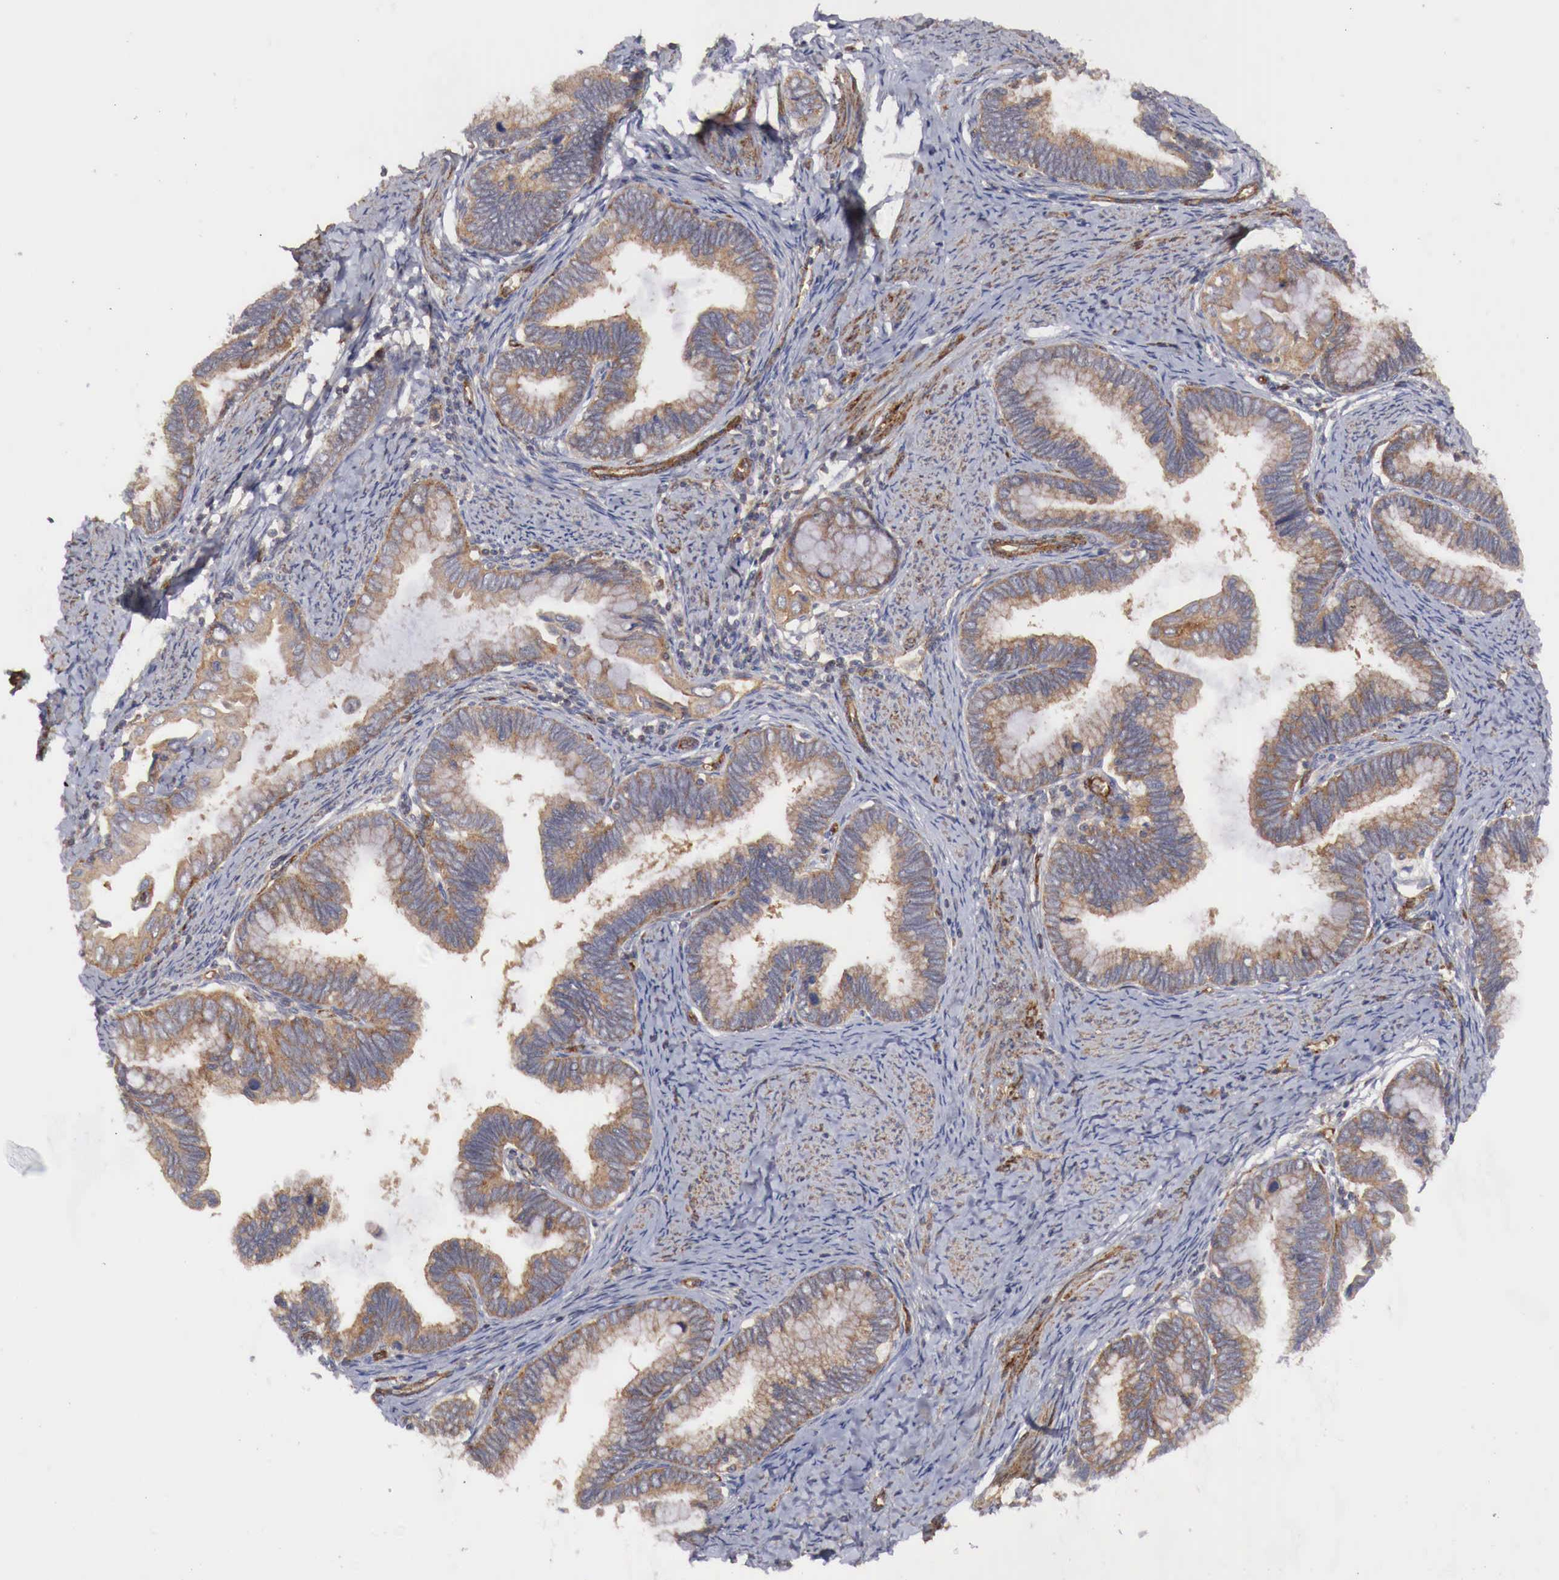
{"staining": {"intensity": "weak", "quantity": ">75%", "location": "cytoplasmic/membranous"}, "tissue": "cervical cancer", "cell_type": "Tumor cells", "image_type": "cancer", "snomed": [{"axis": "morphology", "description": "Adenocarcinoma, NOS"}, {"axis": "topography", "description": "Cervix"}], "caption": "A low amount of weak cytoplasmic/membranous staining is seen in about >75% of tumor cells in cervical cancer (adenocarcinoma) tissue.", "gene": "ARMCX4", "patient": {"sex": "female", "age": 49}}